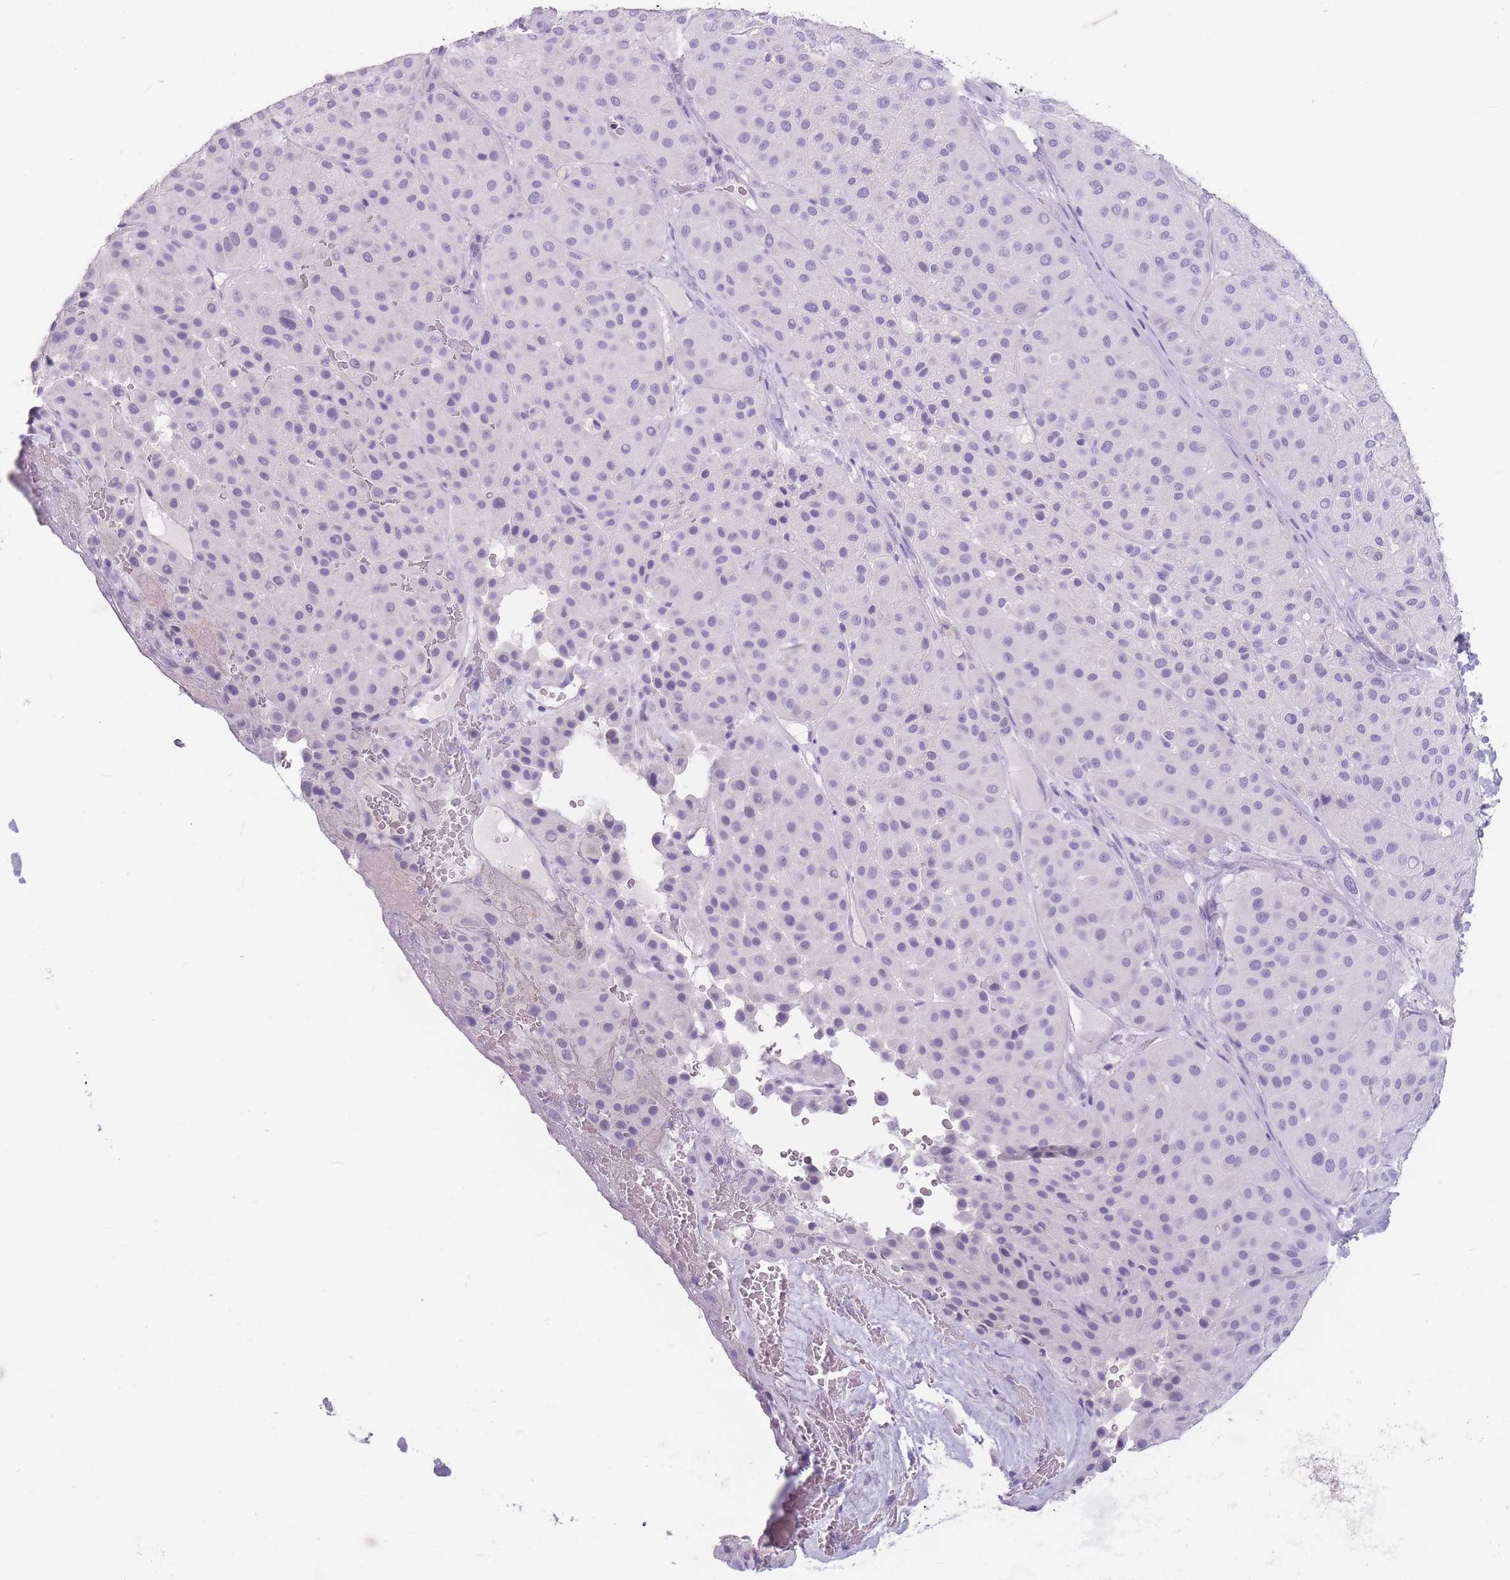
{"staining": {"intensity": "negative", "quantity": "none", "location": "none"}, "tissue": "melanoma", "cell_type": "Tumor cells", "image_type": "cancer", "snomed": [{"axis": "morphology", "description": "Malignant melanoma, Metastatic site"}, {"axis": "topography", "description": "Smooth muscle"}], "caption": "Immunohistochemistry of human melanoma shows no staining in tumor cells.", "gene": "CCNO", "patient": {"sex": "male", "age": 41}}